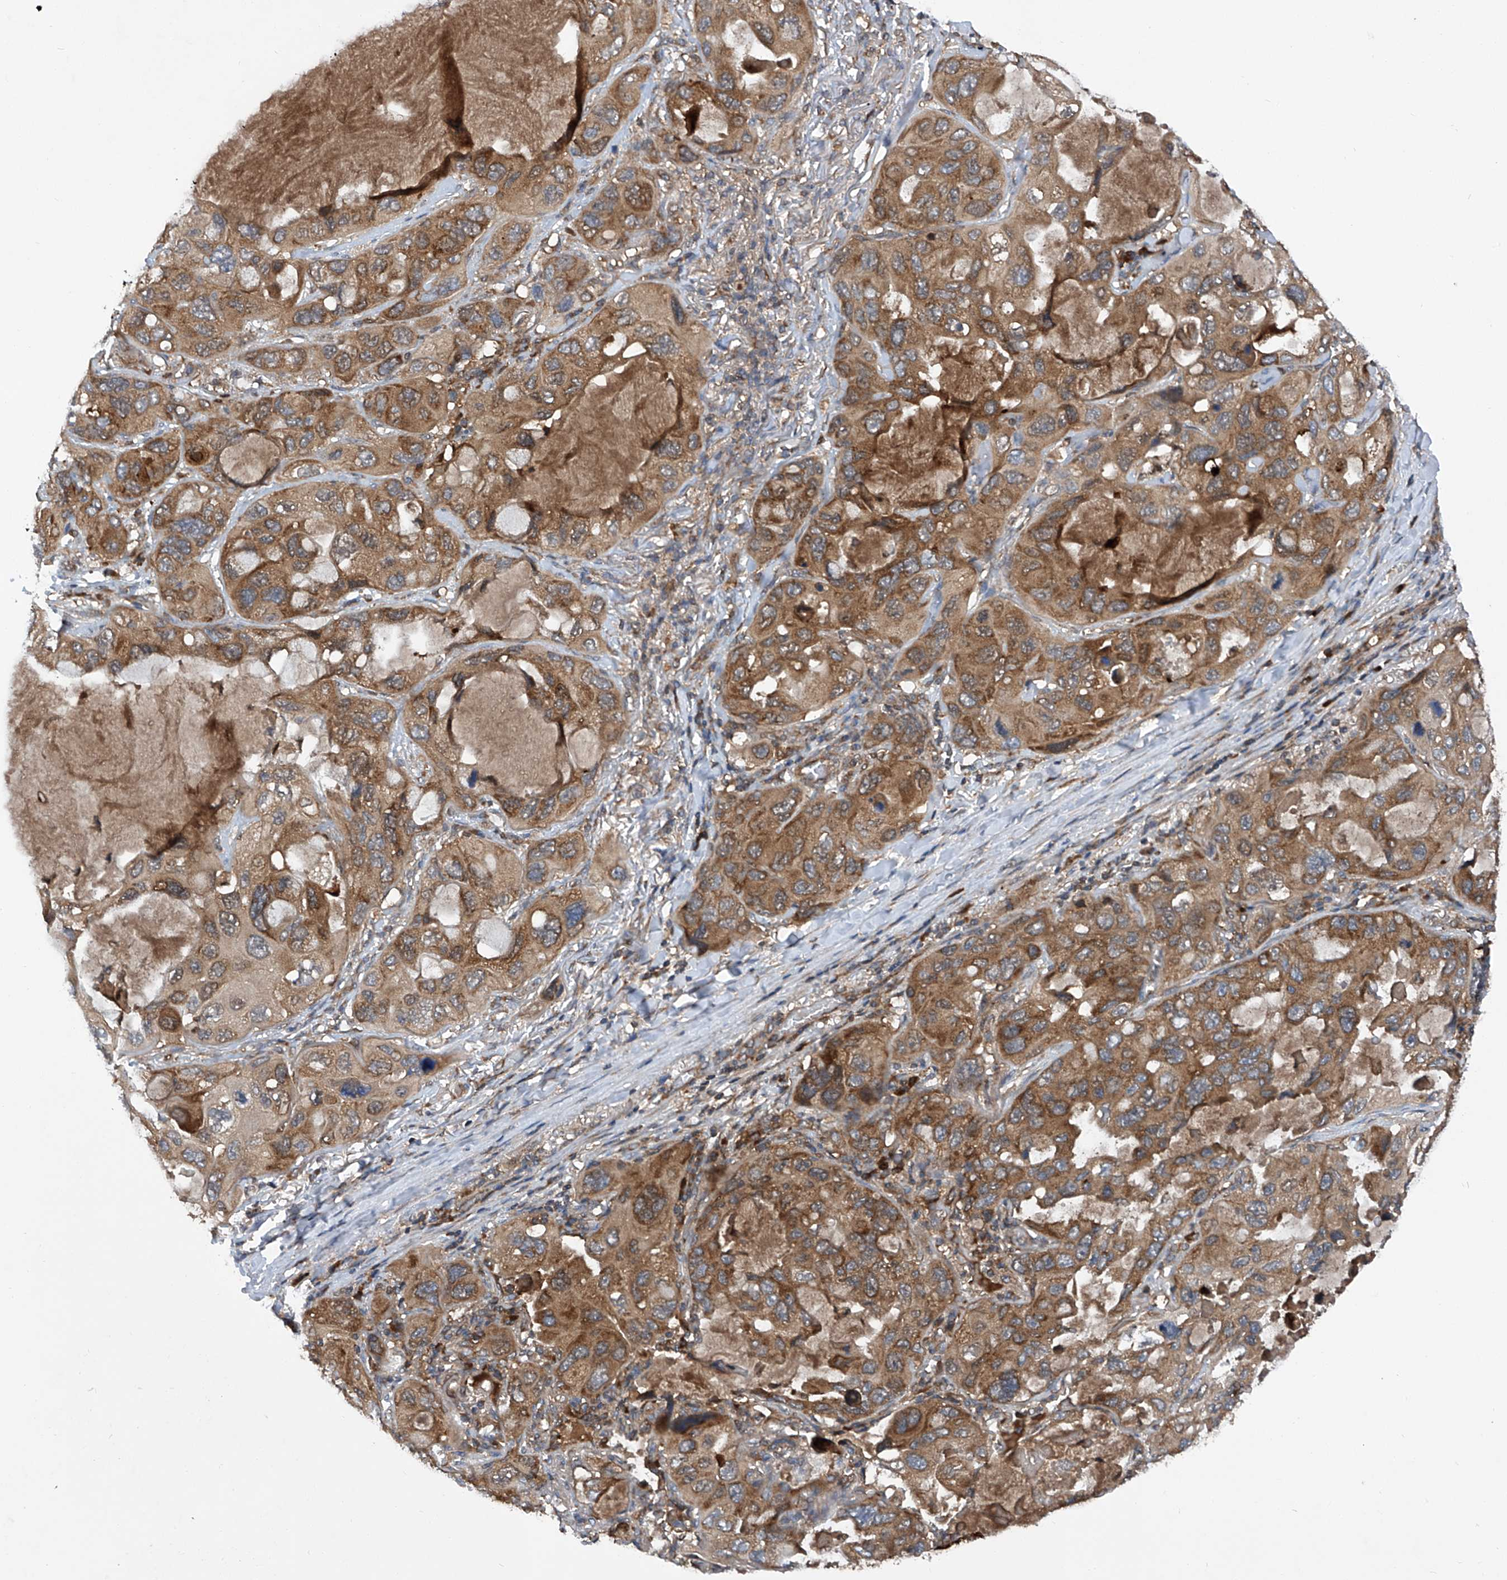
{"staining": {"intensity": "moderate", "quantity": ">75%", "location": "cytoplasmic/membranous"}, "tissue": "lung cancer", "cell_type": "Tumor cells", "image_type": "cancer", "snomed": [{"axis": "morphology", "description": "Squamous cell carcinoma, NOS"}, {"axis": "topography", "description": "Lung"}], "caption": "A brown stain labels moderate cytoplasmic/membranous staining of a protein in lung cancer (squamous cell carcinoma) tumor cells.", "gene": "ASCC3", "patient": {"sex": "female", "age": 73}}